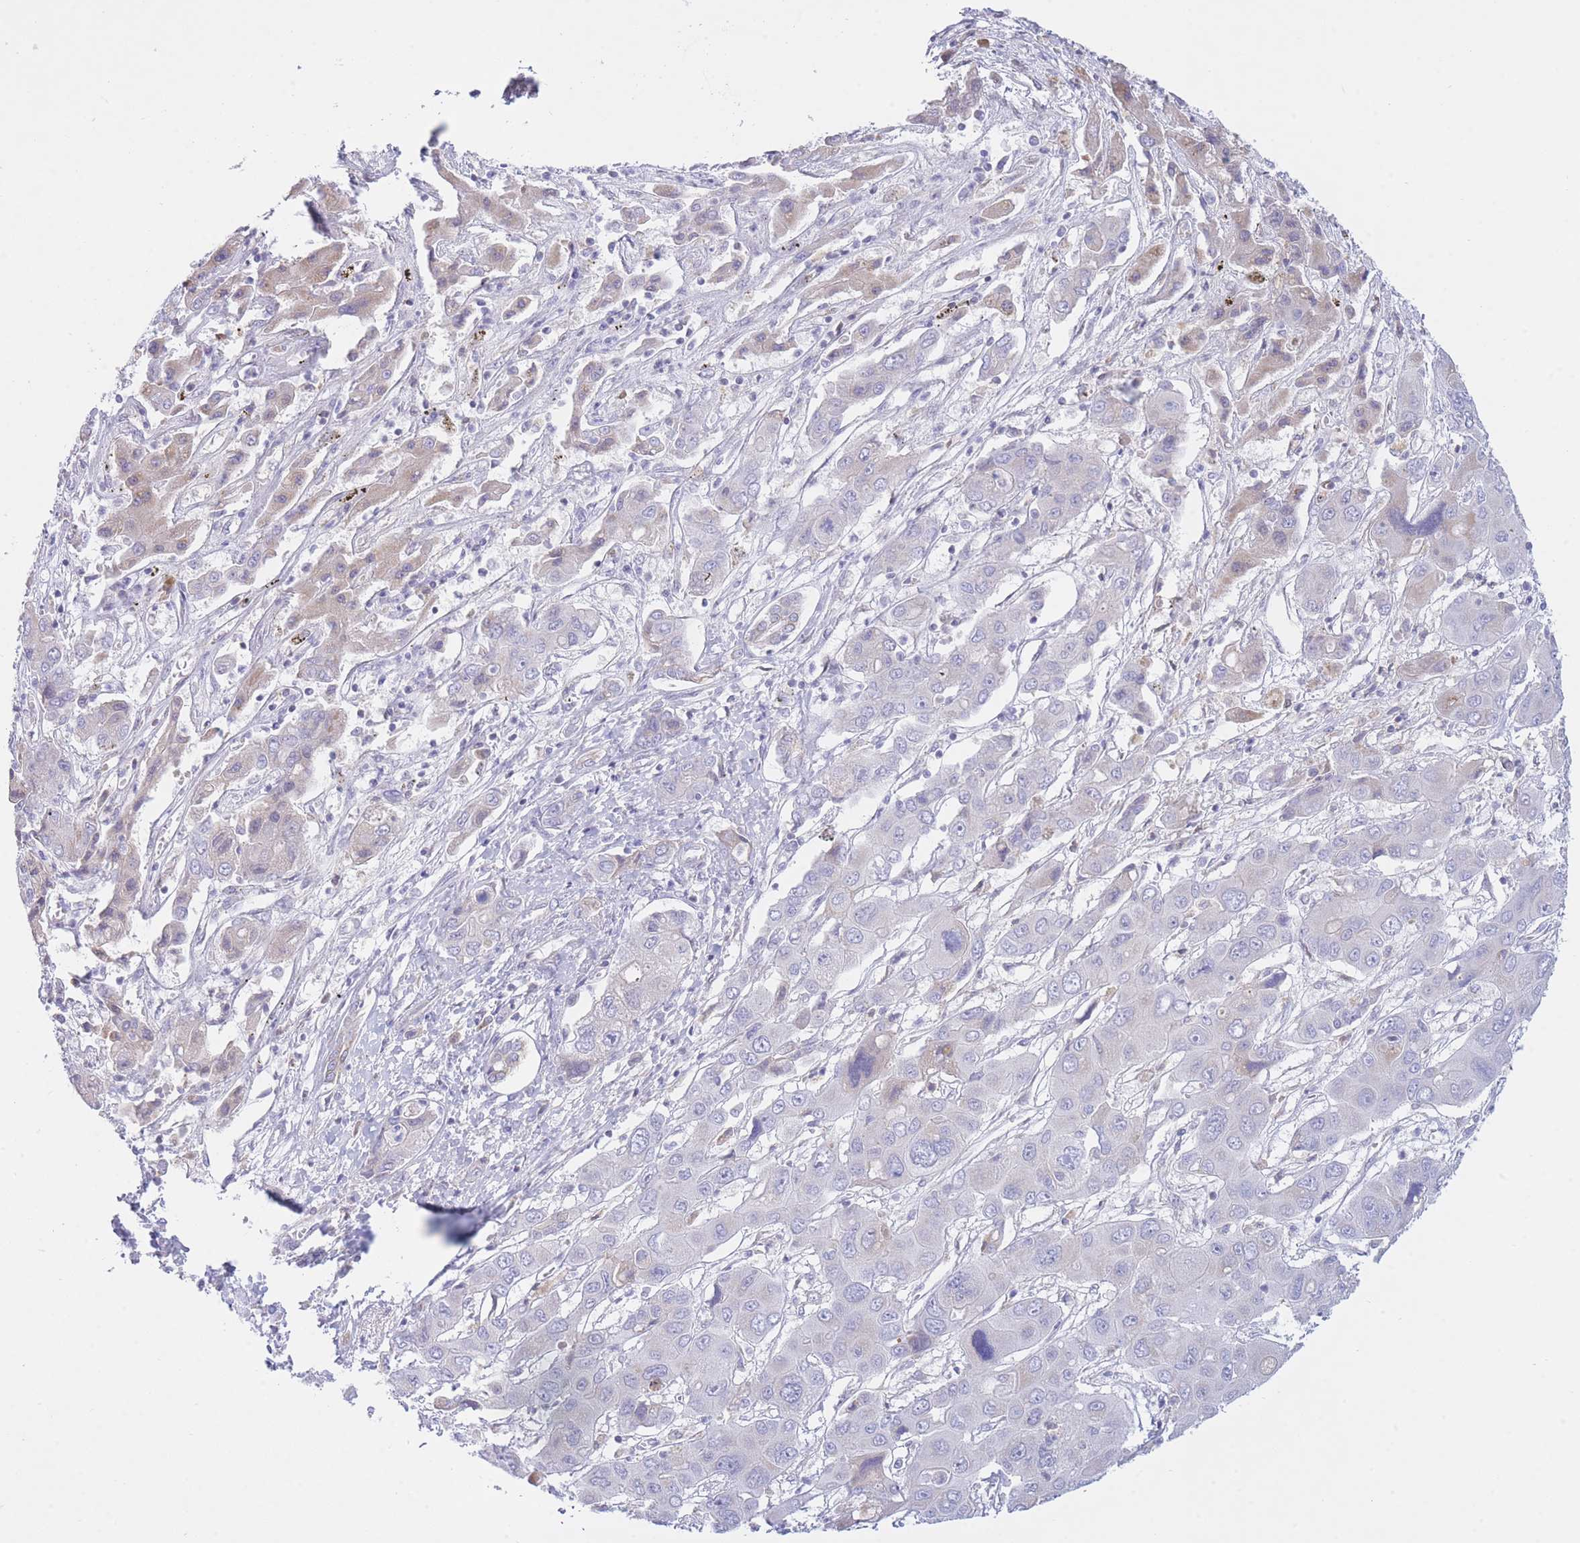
{"staining": {"intensity": "negative", "quantity": "none", "location": "none"}, "tissue": "liver cancer", "cell_type": "Tumor cells", "image_type": "cancer", "snomed": [{"axis": "morphology", "description": "Cholangiocarcinoma"}, {"axis": "topography", "description": "Liver"}], "caption": "Protein analysis of cholangiocarcinoma (liver) reveals no significant staining in tumor cells. Brightfield microscopy of IHC stained with DAB (3,3'-diaminobenzidine) (brown) and hematoxylin (blue), captured at high magnification.", "gene": "NANP", "patient": {"sex": "male", "age": 67}}